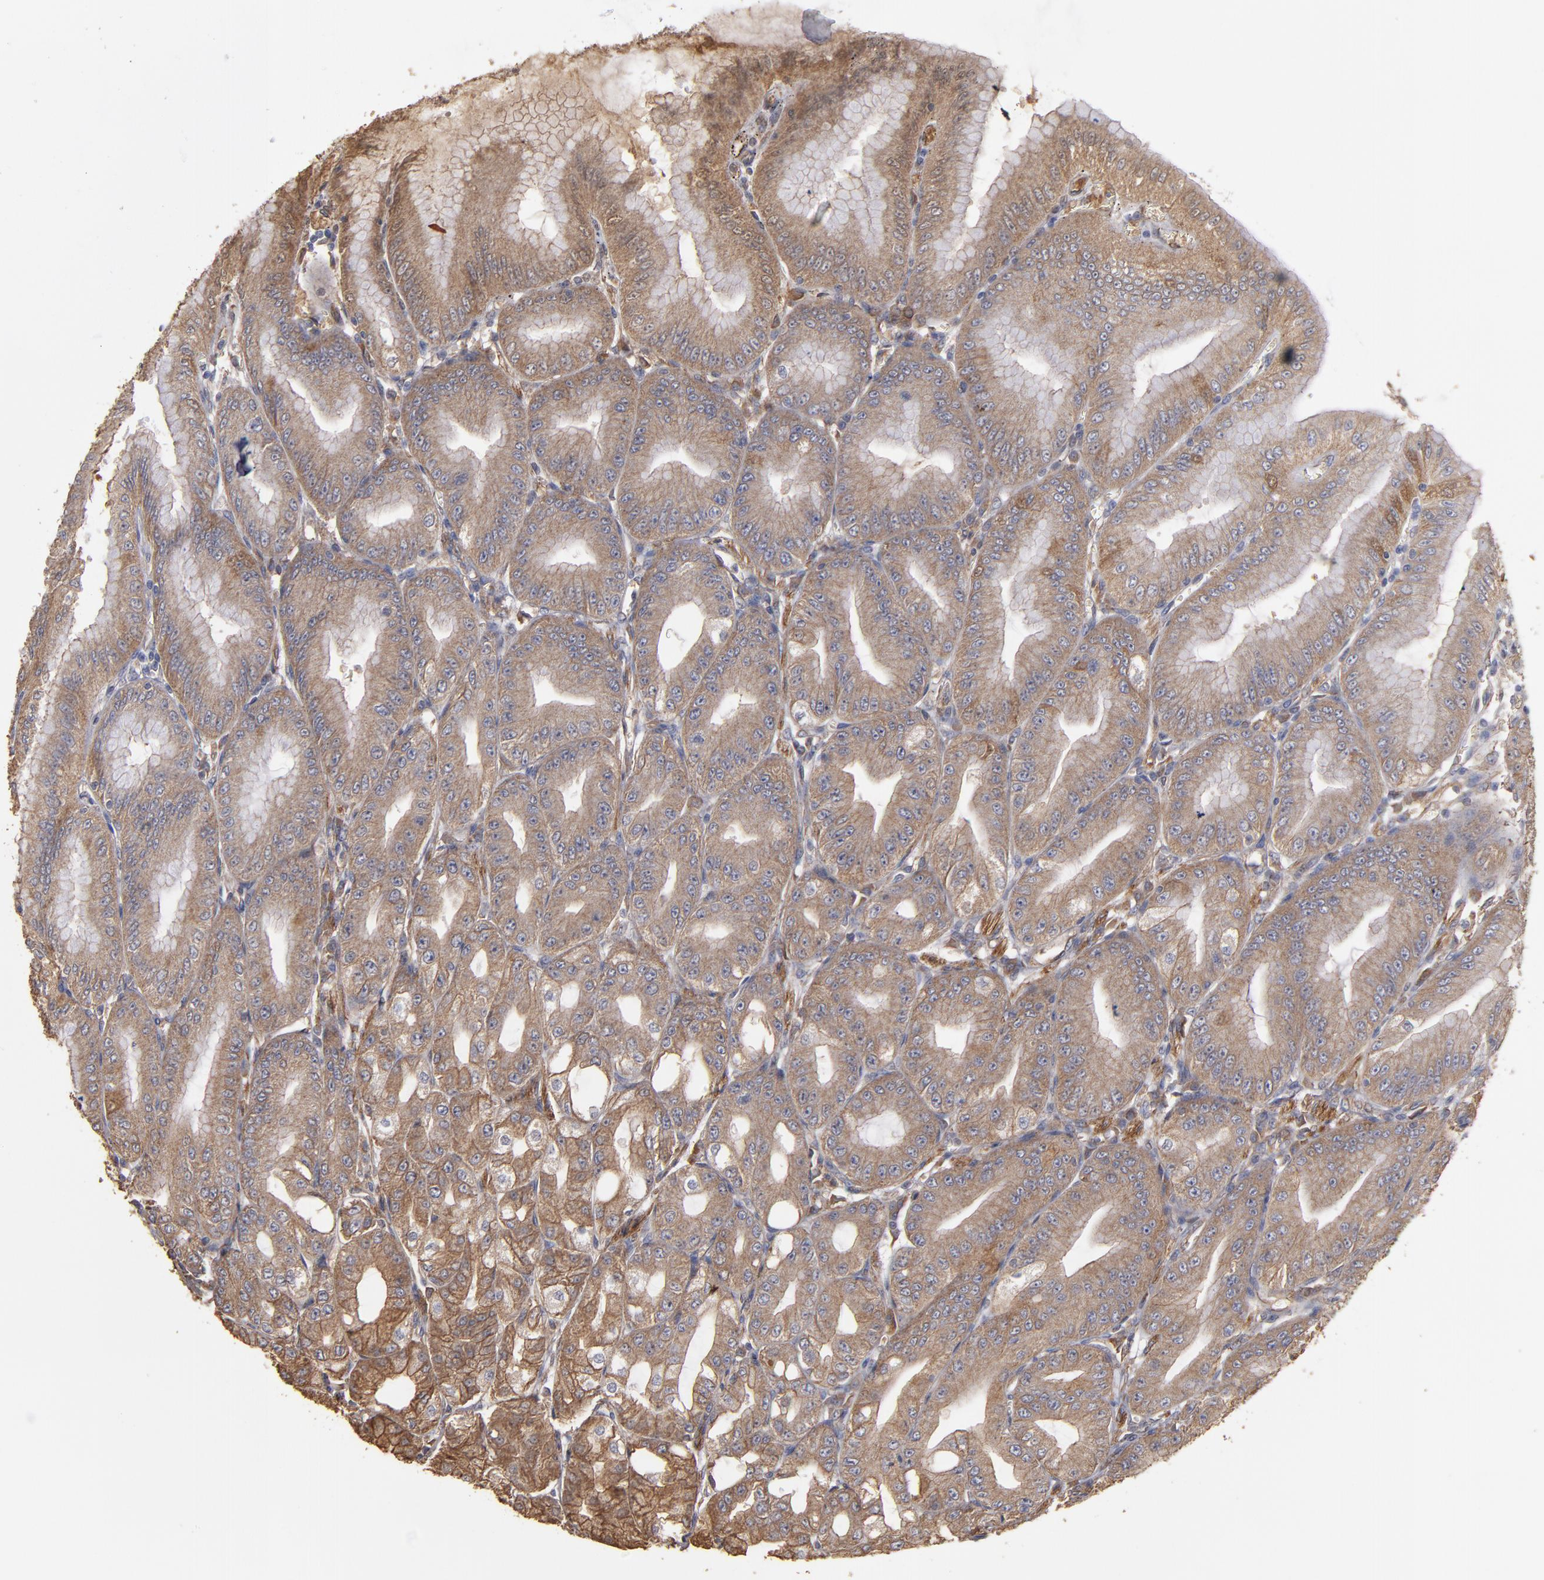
{"staining": {"intensity": "moderate", "quantity": ">75%", "location": "cytoplasmic/membranous"}, "tissue": "stomach", "cell_type": "Glandular cells", "image_type": "normal", "snomed": [{"axis": "morphology", "description": "Normal tissue, NOS"}, {"axis": "topography", "description": "Stomach, lower"}], "caption": "Immunohistochemical staining of benign stomach reveals moderate cytoplasmic/membranous protein staining in about >75% of glandular cells.", "gene": "DMD", "patient": {"sex": "male", "age": 71}}